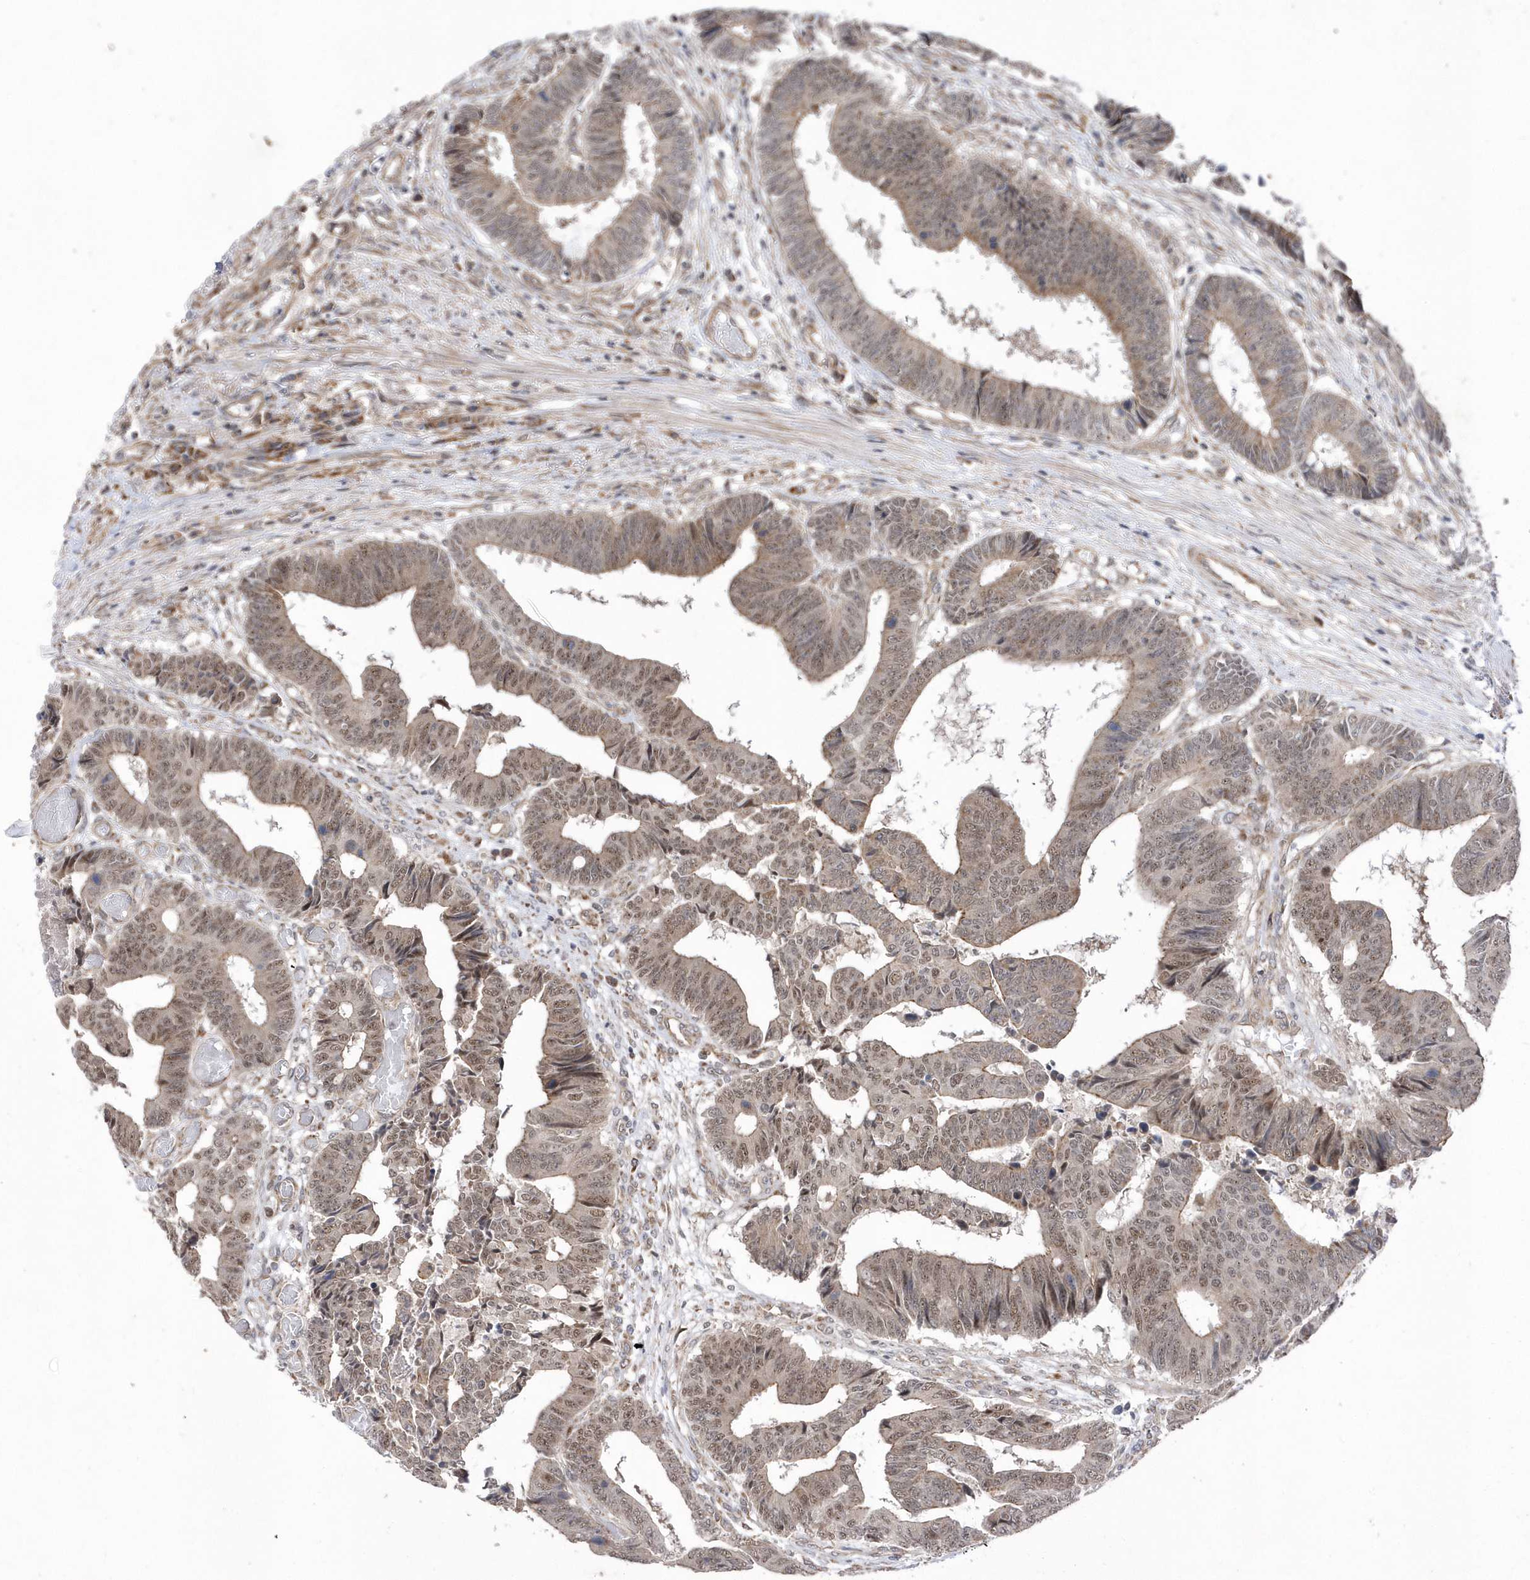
{"staining": {"intensity": "weak", "quantity": ">75%", "location": "nuclear"}, "tissue": "colorectal cancer", "cell_type": "Tumor cells", "image_type": "cancer", "snomed": [{"axis": "morphology", "description": "Adenocarcinoma, NOS"}, {"axis": "topography", "description": "Rectum"}], "caption": "Immunohistochemistry photomicrograph of neoplastic tissue: adenocarcinoma (colorectal) stained using IHC reveals low levels of weak protein expression localized specifically in the nuclear of tumor cells, appearing as a nuclear brown color.", "gene": "DALRD3", "patient": {"sex": "male", "age": 84}}